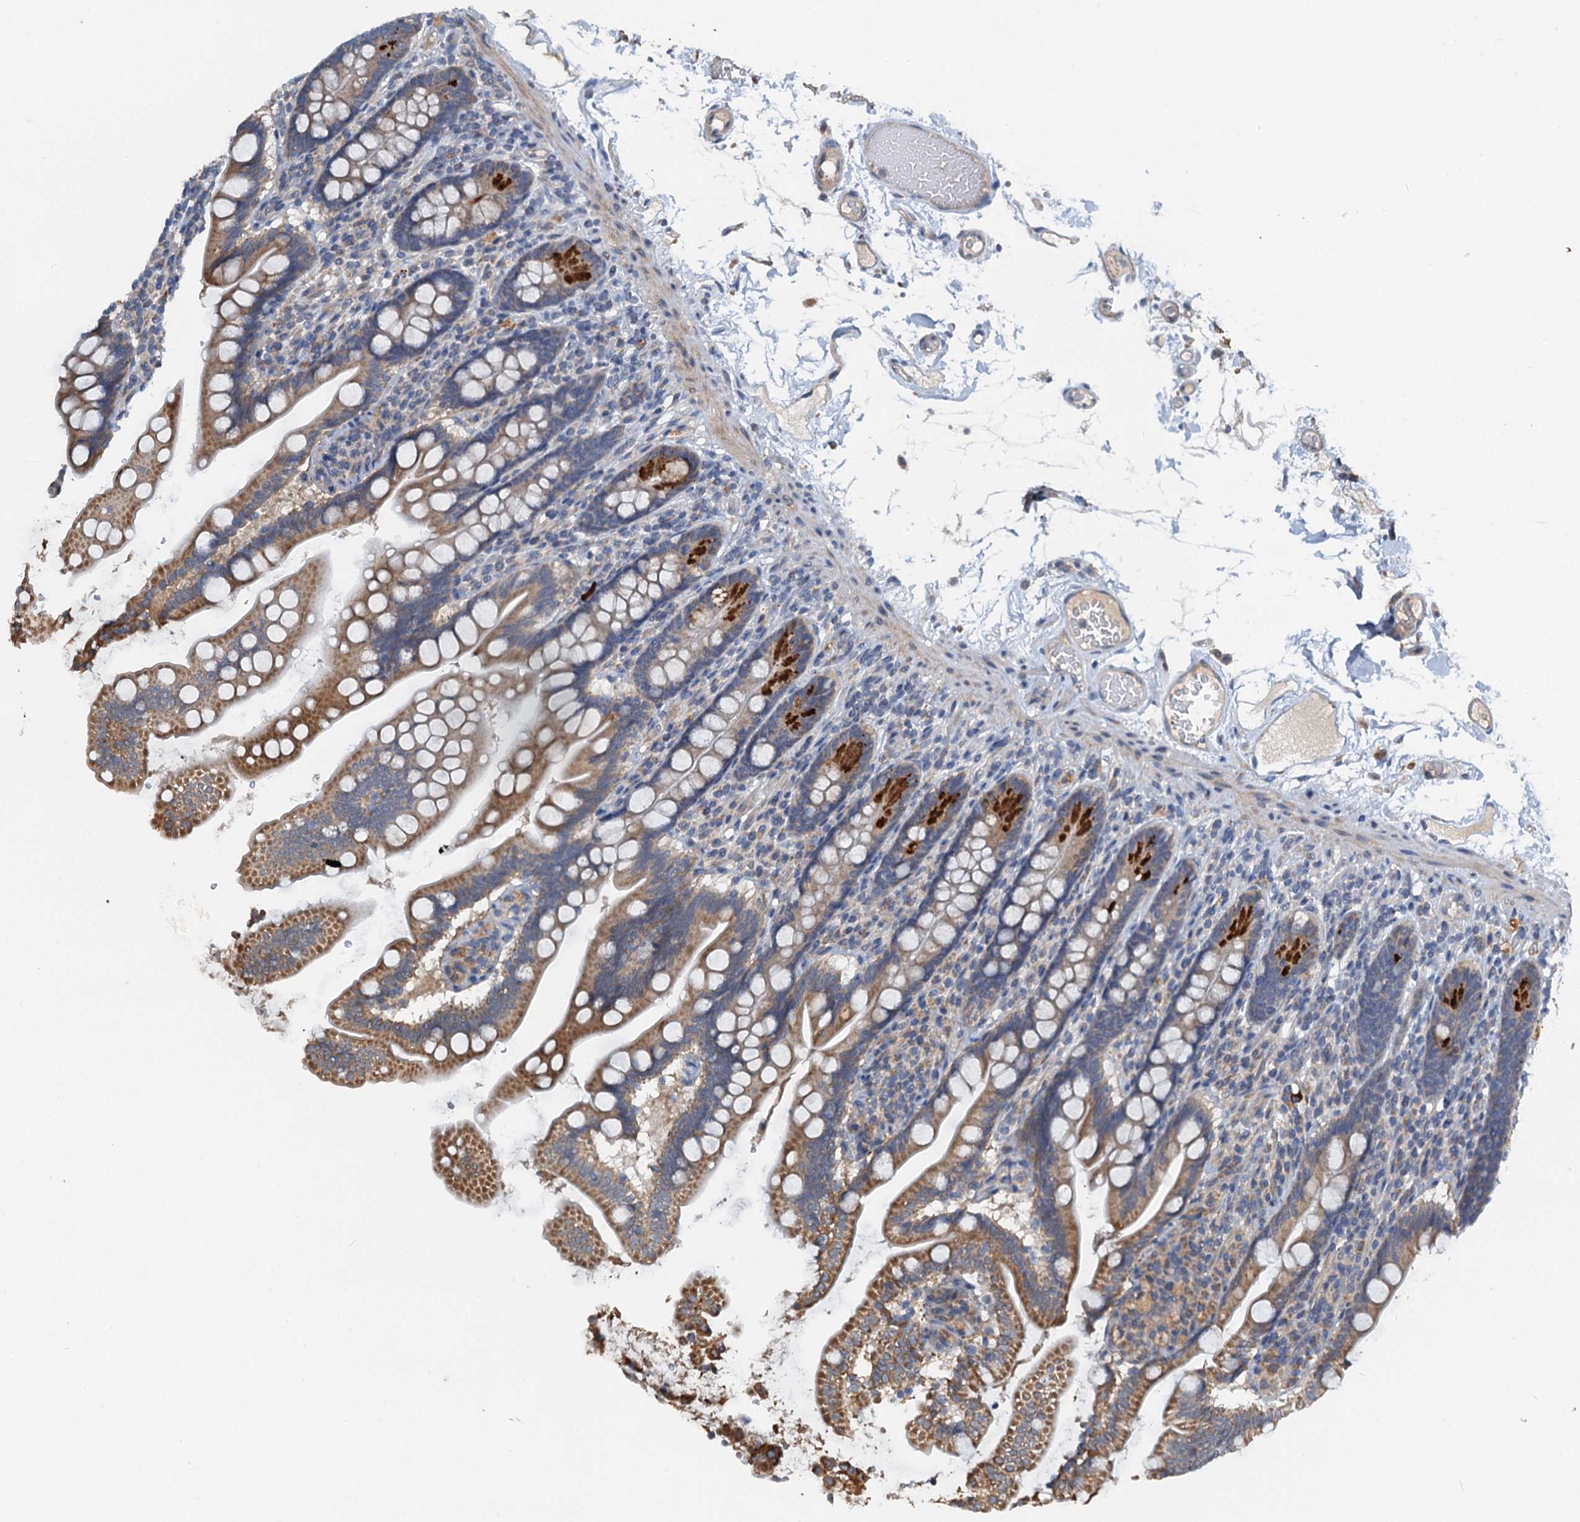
{"staining": {"intensity": "strong", "quantity": "25%-75%", "location": "cytoplasmic/membranous"}, "tissue": "small intestine", "cell_type": "Glandular cells", "image_type": "normal", "snomed": [{"axis": "morphology", "description": "Normal tissue, NOS"}, {"axis": "topography", "description": "Small intestine"}], "caption": "Immunohistochemistry staining of unremarkable small intestine, which reveals high levels of strong cytoplasmic/membranous expression in about 25%-75% of glandular cells indicating strong cytoplasmic/membranous protein expression. The staining was performed using DAB (3,3'-diaminobenzidine) (brown) for protein detection and nuclei were counterstained in hematoxylin (blue).", "gene": "ZNF606", "patient": {"sex": "female", "age": 64}}